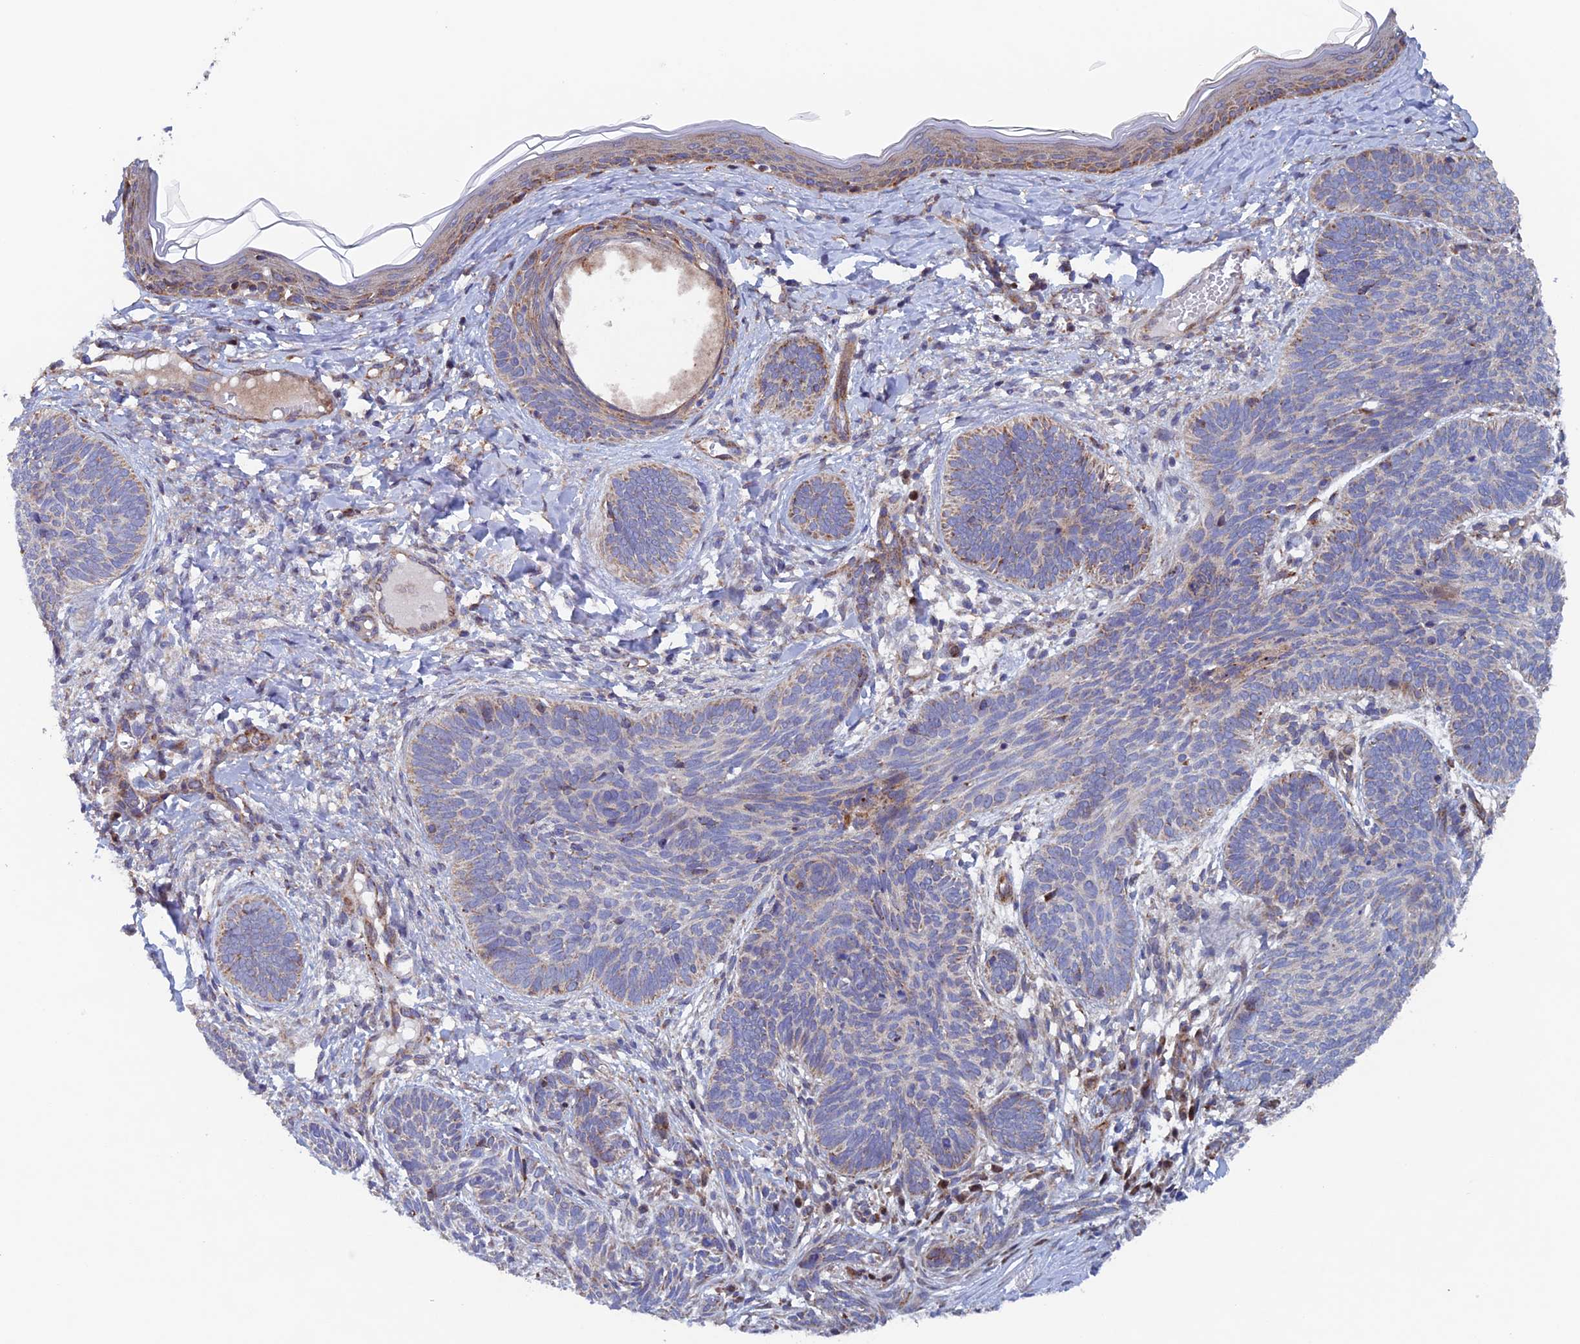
{"staining": {"intensity": "weak", "quantity": "<25%", "location": "cytoplasmic/membranous"}, "tissue": "skin cancer", "cell_type": "Tumor cells", "image_type": "cancer", "snomed": [{"axis": "morphology", "description": "Basal cell carcinoma"}, {"axis": "topography", "description": "Skin"}], "caption": "This is an immunohistochemistry (IHC) photomicrograph of skin cancer. There is no expression in tumor cells.", "gene": "MRPL1", "patient": {"sex": "female", "age": 81}}